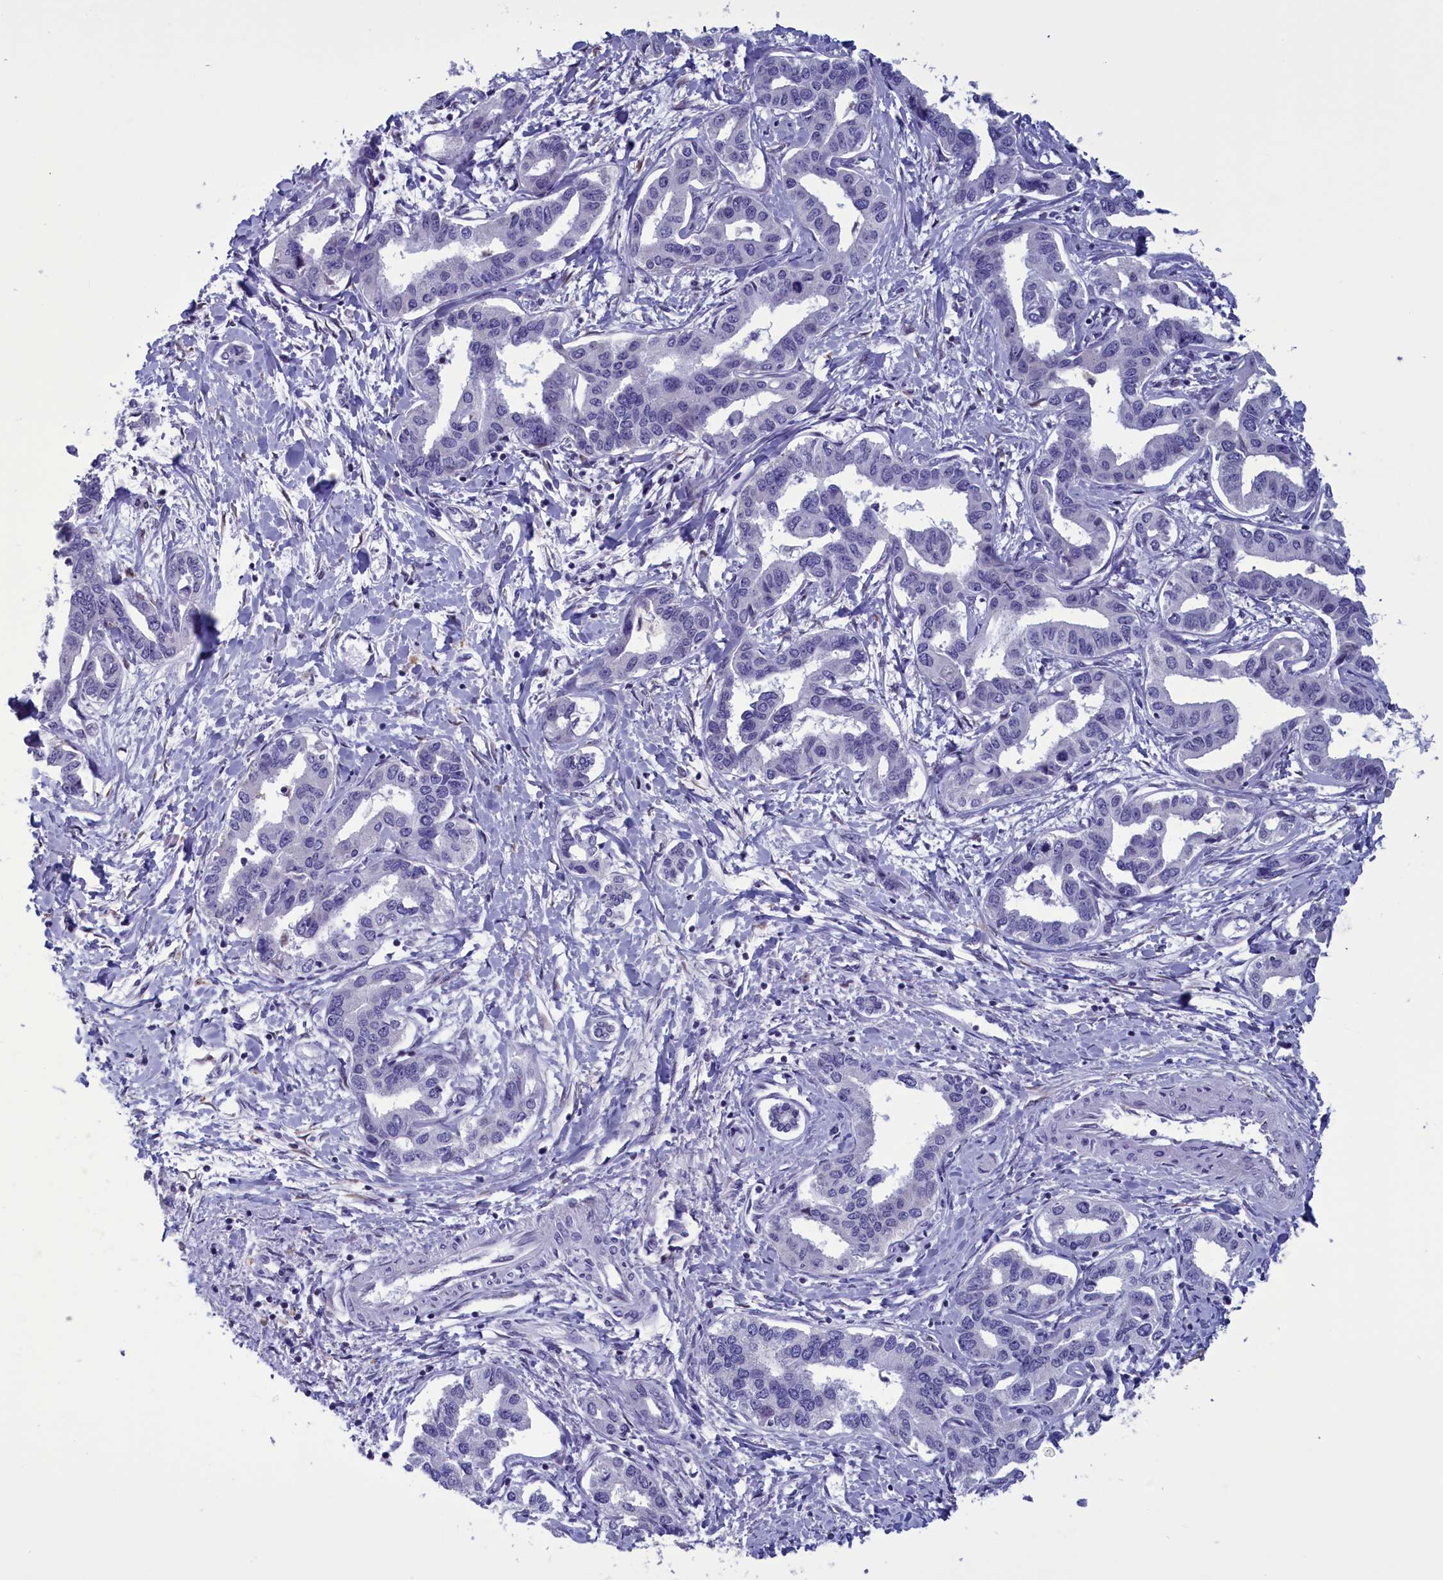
{"staining": {"intensity": "negative", "quantity": "none", "location": "none"}, "tissue": "liver cancer", "cell_type": "Tumor cells", "image_type": "cancer", "snomed": [{"axis": "morphology", "description": "Cholangiocarcinoma"}, {"axis": "topography", "description": "Liver"}], "caption": "An image of human liver cancer is negative for staining in tumor cells.", "gene": "PARS2", "patient": {"sex": "male", "age": 59}}